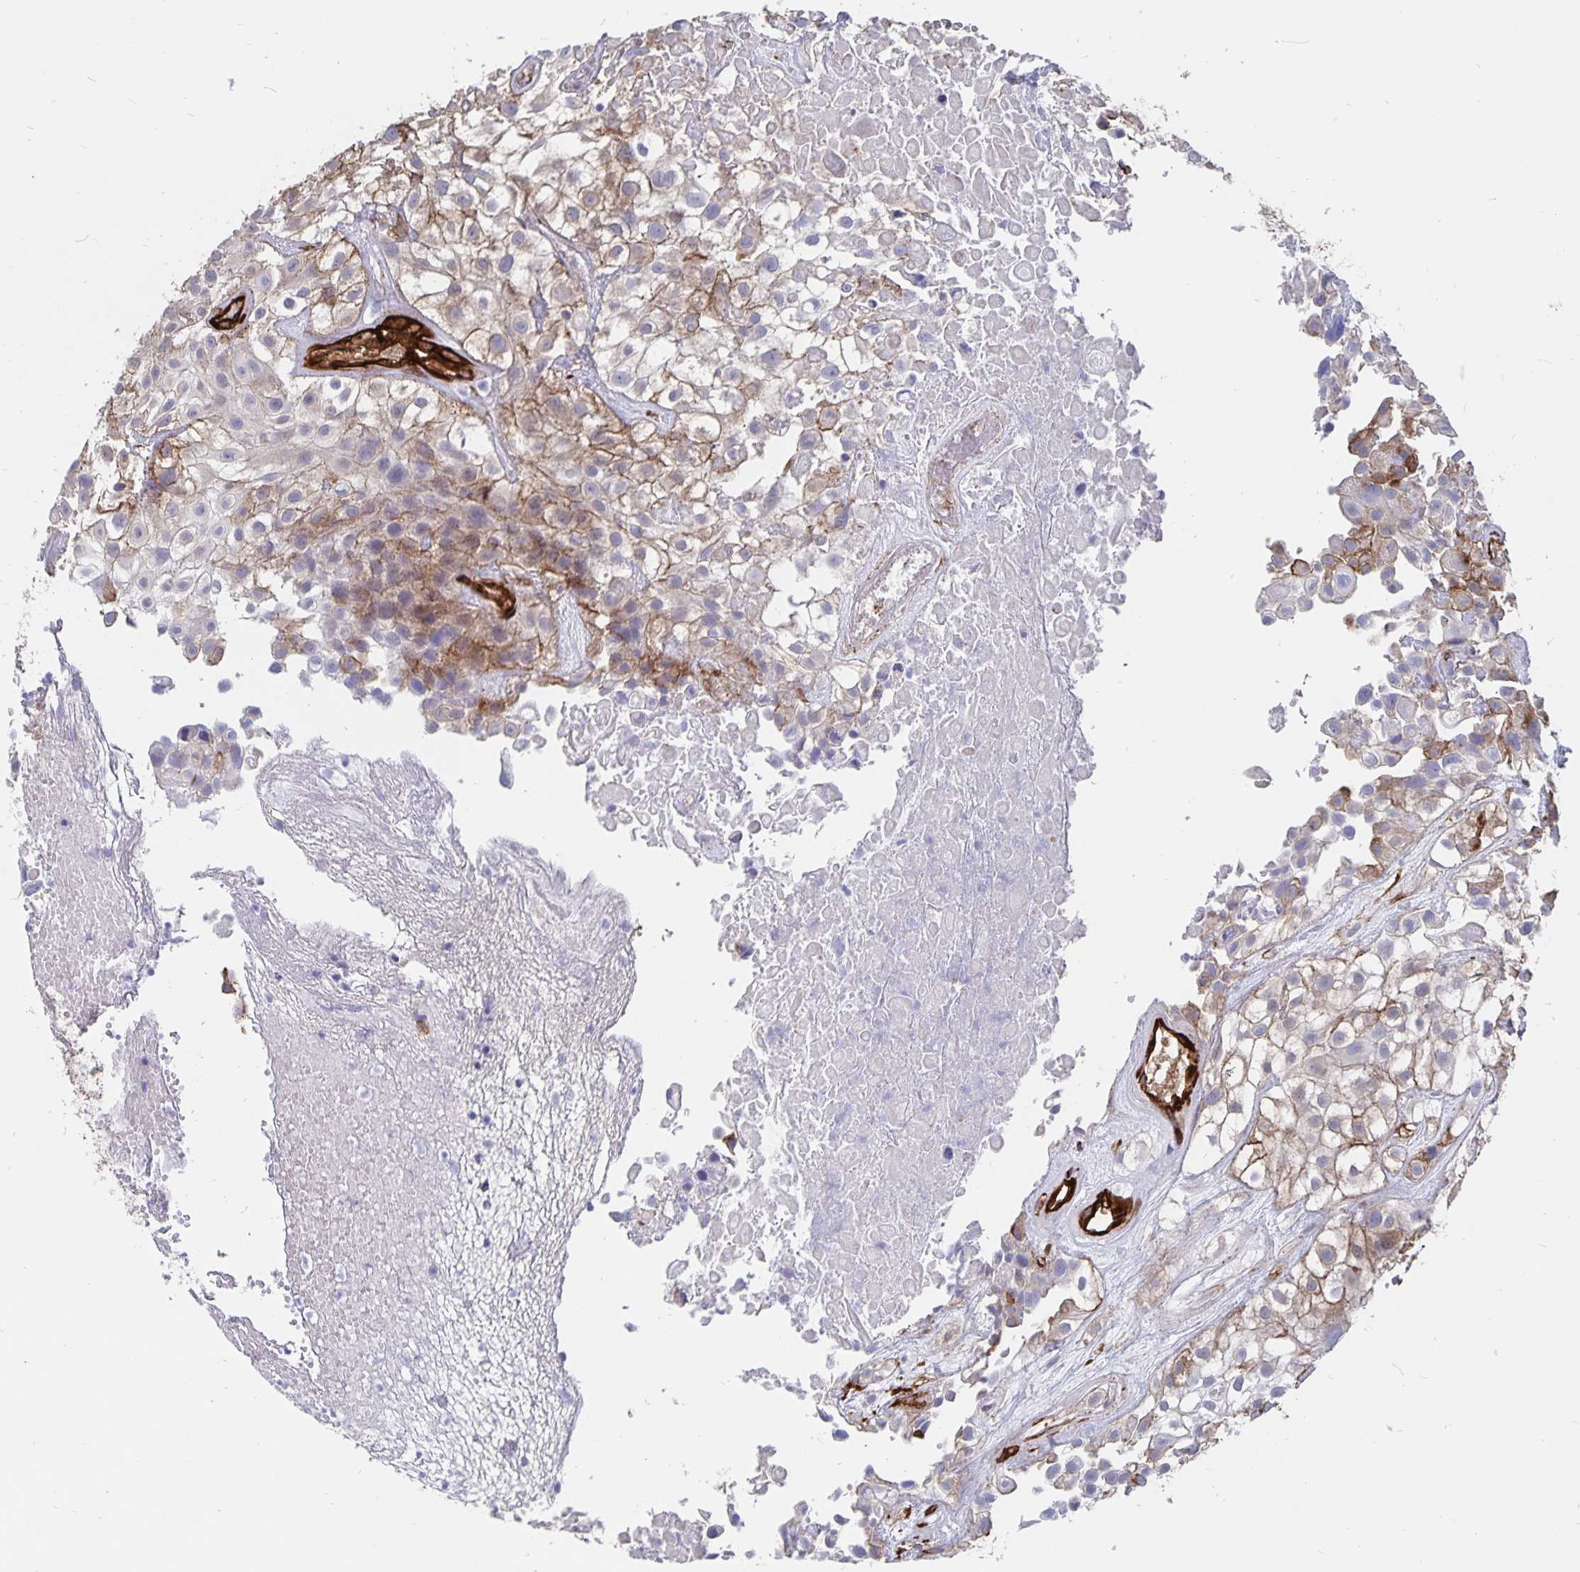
{"staining": {"intensity": "moderate", "quantity": "25%-75%", "location": "cytoplasmic/membranous"}, "tissue": "urothelial cancer", "cell_type": "Tumor cells", "image_type": "cancer", "snomed": [{"axis": "morphology", "description": "Urothelial carcinoma, High grade"}, {"axis": "topography", "description": "Urinary bladder"}], "caption": "This is a photomicrograph of immunohistochemistry (IHC) staining of urothelial cancer, which shows moderate expression in the cytoplasmic/membranous of tumor cells.", "gene": "DCHS2", "patient": {"sex": "male", "age": 56}}